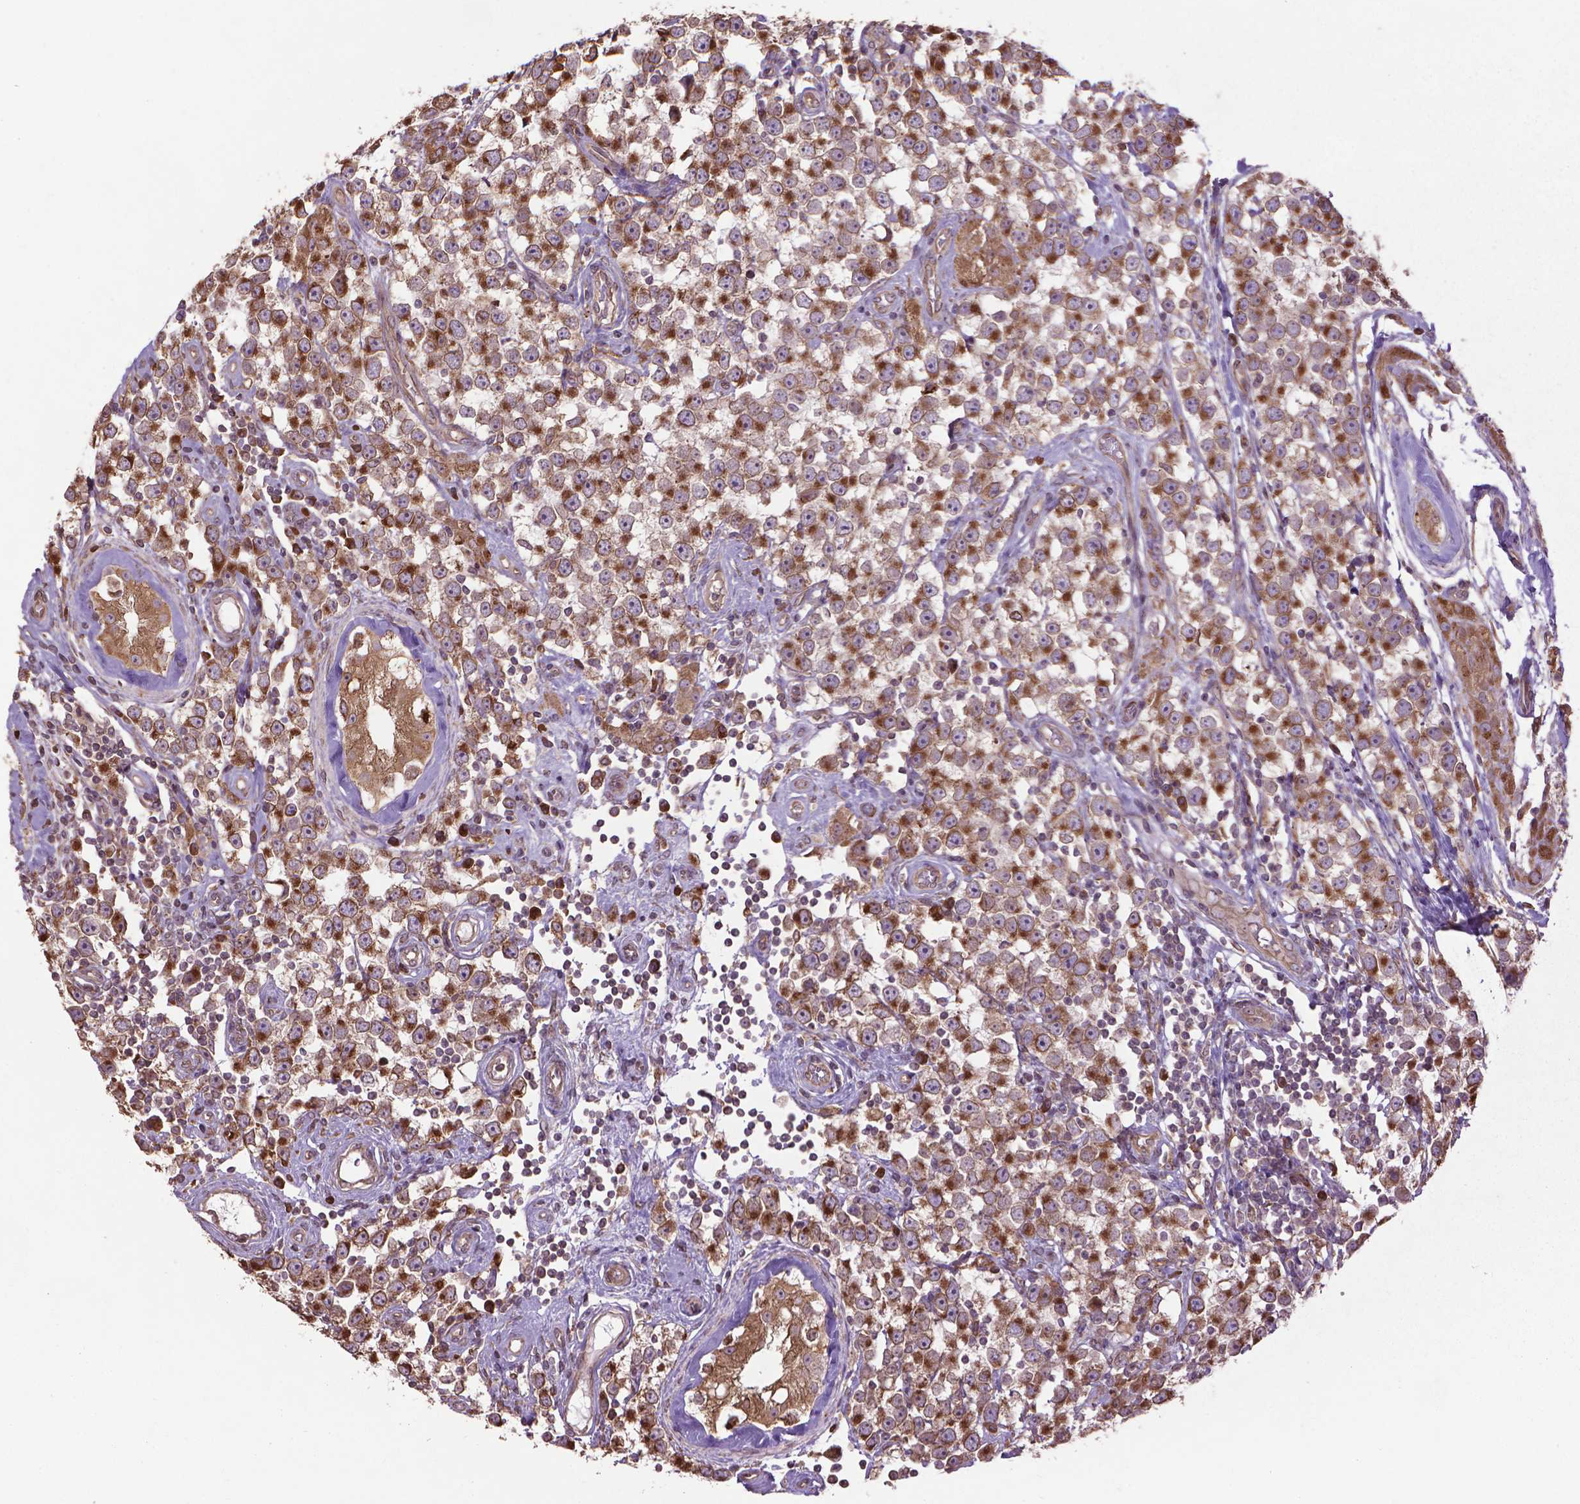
{"staining": {"intensity": "strong", "quantity": ">75%", "location": "cytoplasmic/membranous"}, "tissue": "testis cancer", "cell_type": "Tumor cells", "image_type": "cancer", "snomed": [{"axis": "morphology", "description": "Seminoma, NOS"}, {"axis": "topography", "description": "Testis"}], "caption": "A brown stain highlights strong cytoplasmic/membranous staining of a protein in human testis cancer (seminoma) tumor cells.", "gene": "GAS1", "patient": {"sex": "male", "age": 34}}